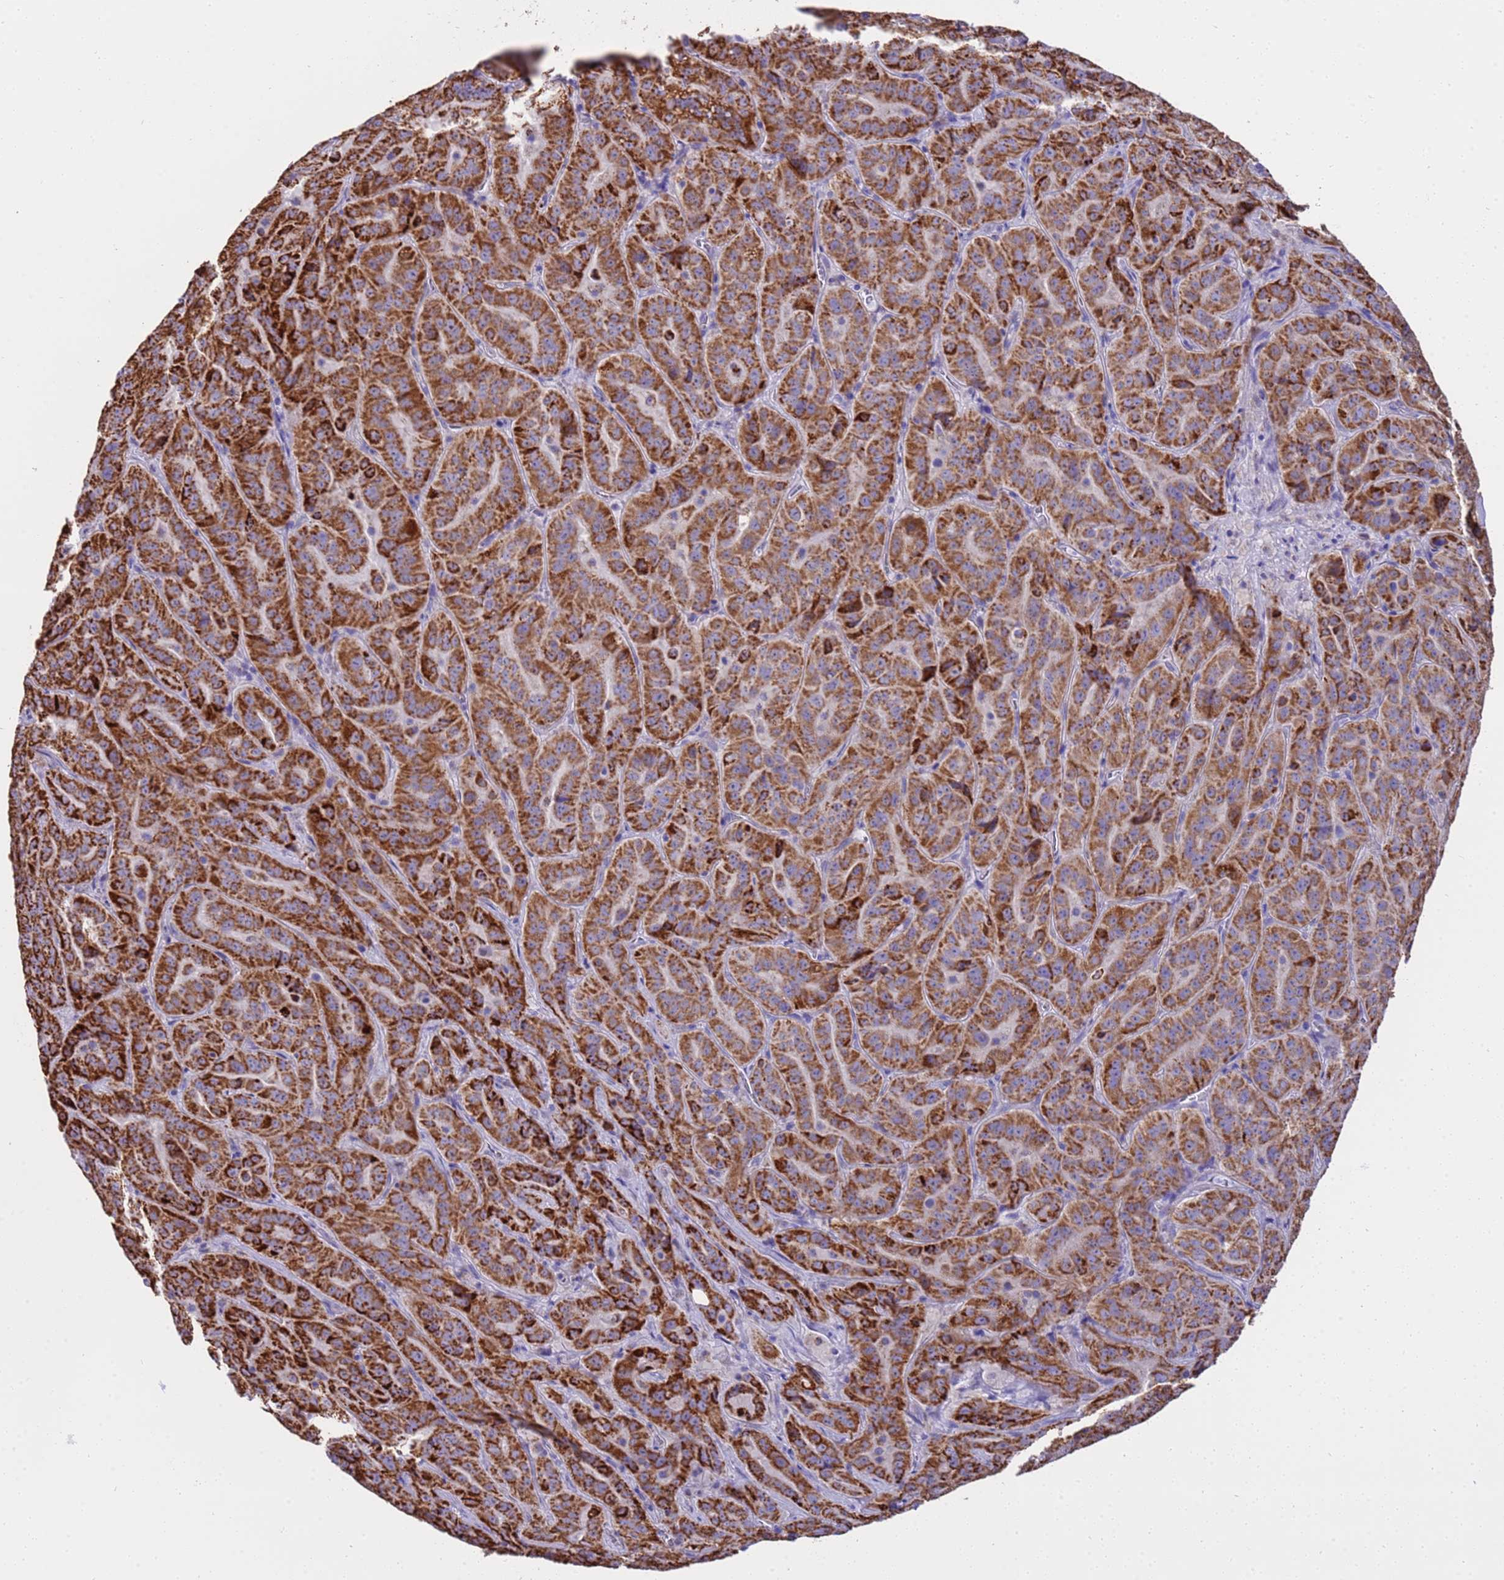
{"staining": {"intensity": "strong", "quantity": ">75%", "location": "cytoplasmic/membranous"}, "tissue": "pancreatic cancer", "cell_type": "Tumor cells", "image_type": "cancer", "snomed": [{"axis": "morphology", "description": "Adenocarcinoma, NOS"}, {"axis": "topography", "description": "Pancreas"}], "caption": "Immunohistochemical staining of adenocarcinoma (pancreatic) shows strong cytoplasmic/membranous protein positivity in approximately >75% of tumor cells. Nuclei are stained in blue.", "gene": "RNF165", "patient": {"sex": "male", "age": 63}}